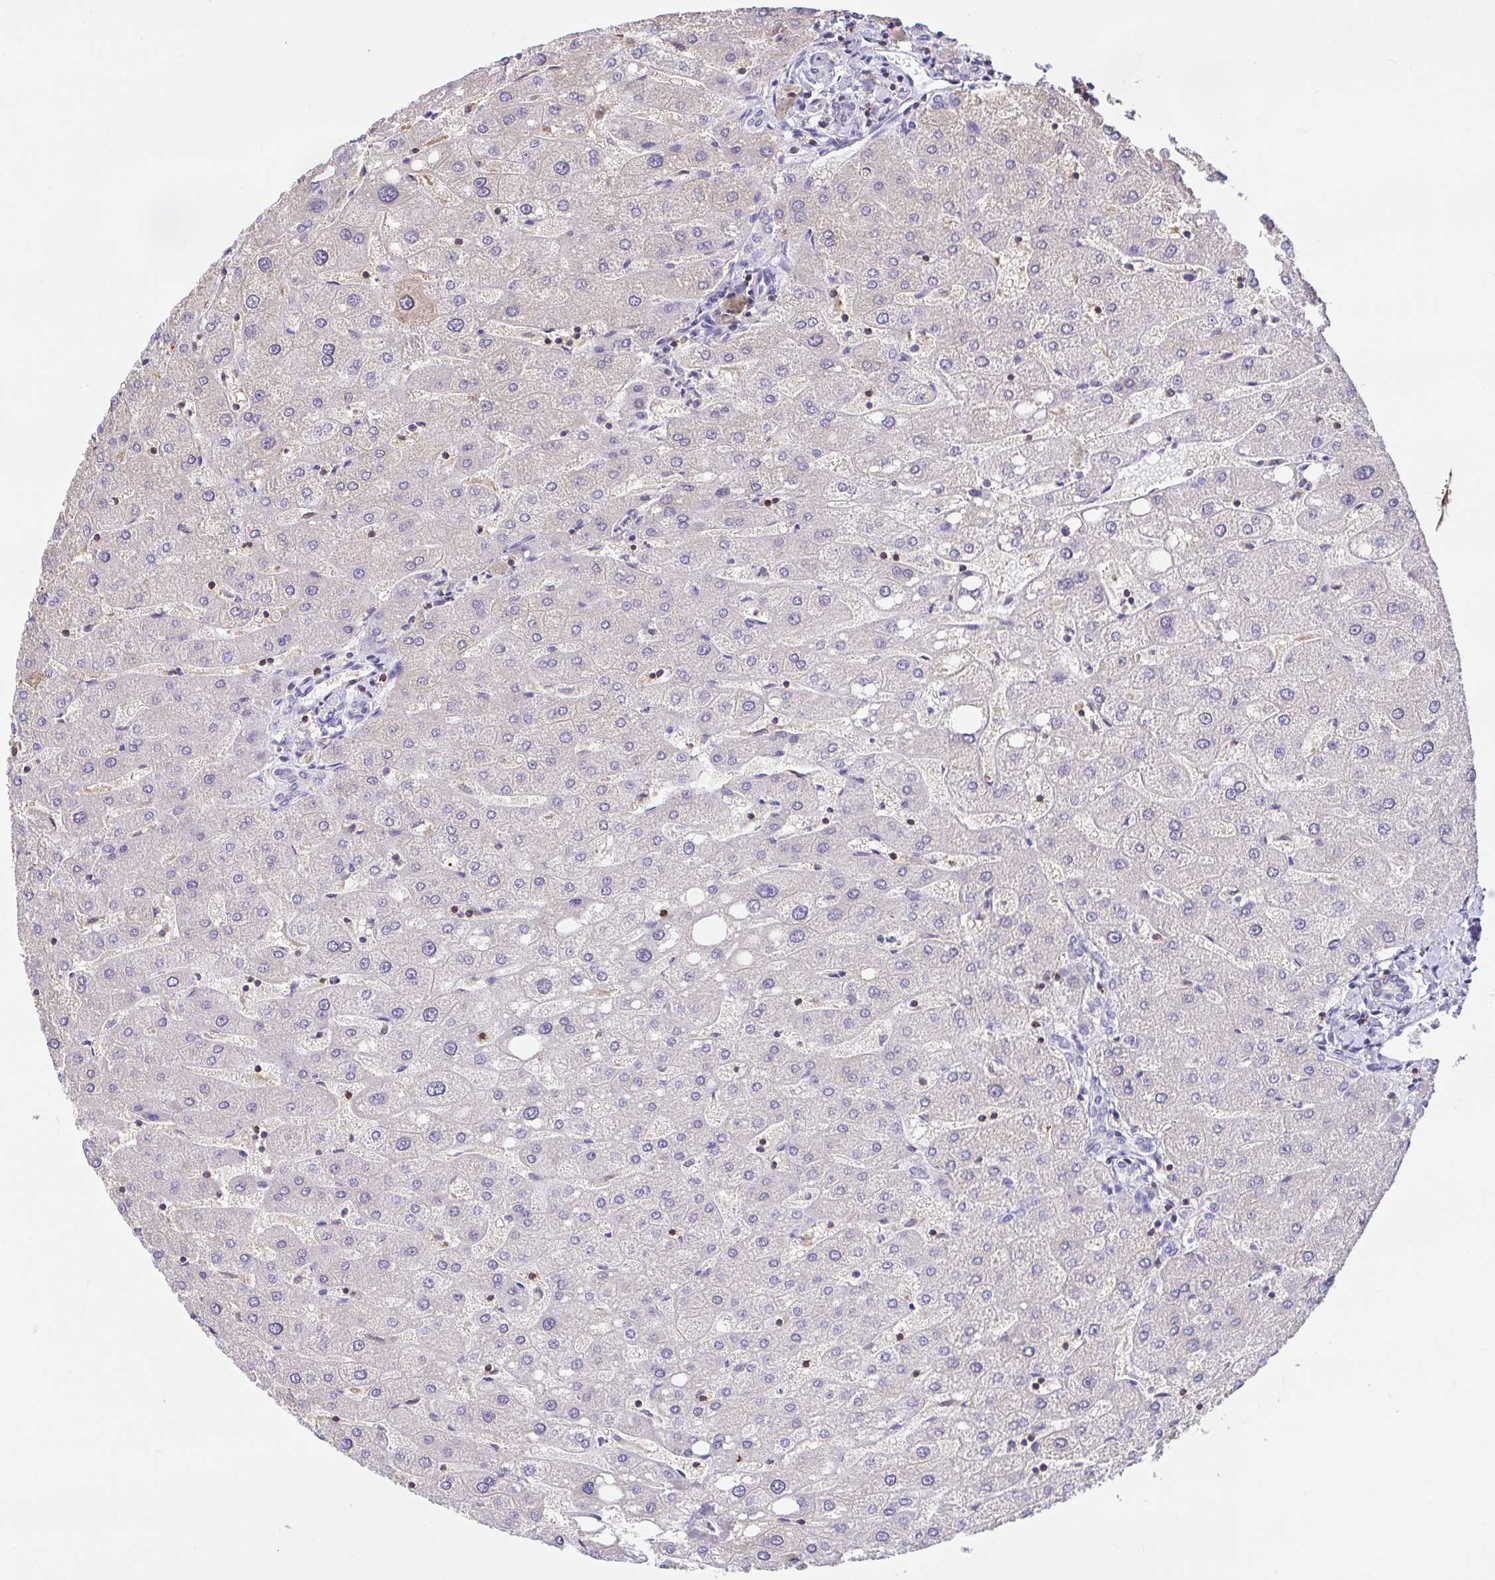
{"staining": {"intensity": "negative", "quantity": "none", "location": "none"}, "tissue": "liver", "cell_type": "Cholangiocytes", "image_type": "normal", "snomed": [{"axis": "morphology", "description": "Normal tissue, NOS"}, {"axis": "topography", "description": "Liver"}], "caption": "High power microscopy image of an IHC image of unremarkable liver, revealing no significant positivity in cholangiocytes. Brightfield microscopy of IHC stained with DAB (3,3'-diaminobenzidine) (brown) and hematoxylin (blue), captured at high magnification.", "gene": "SKAP1", "patient": {"sex": "male", "age": 67}}